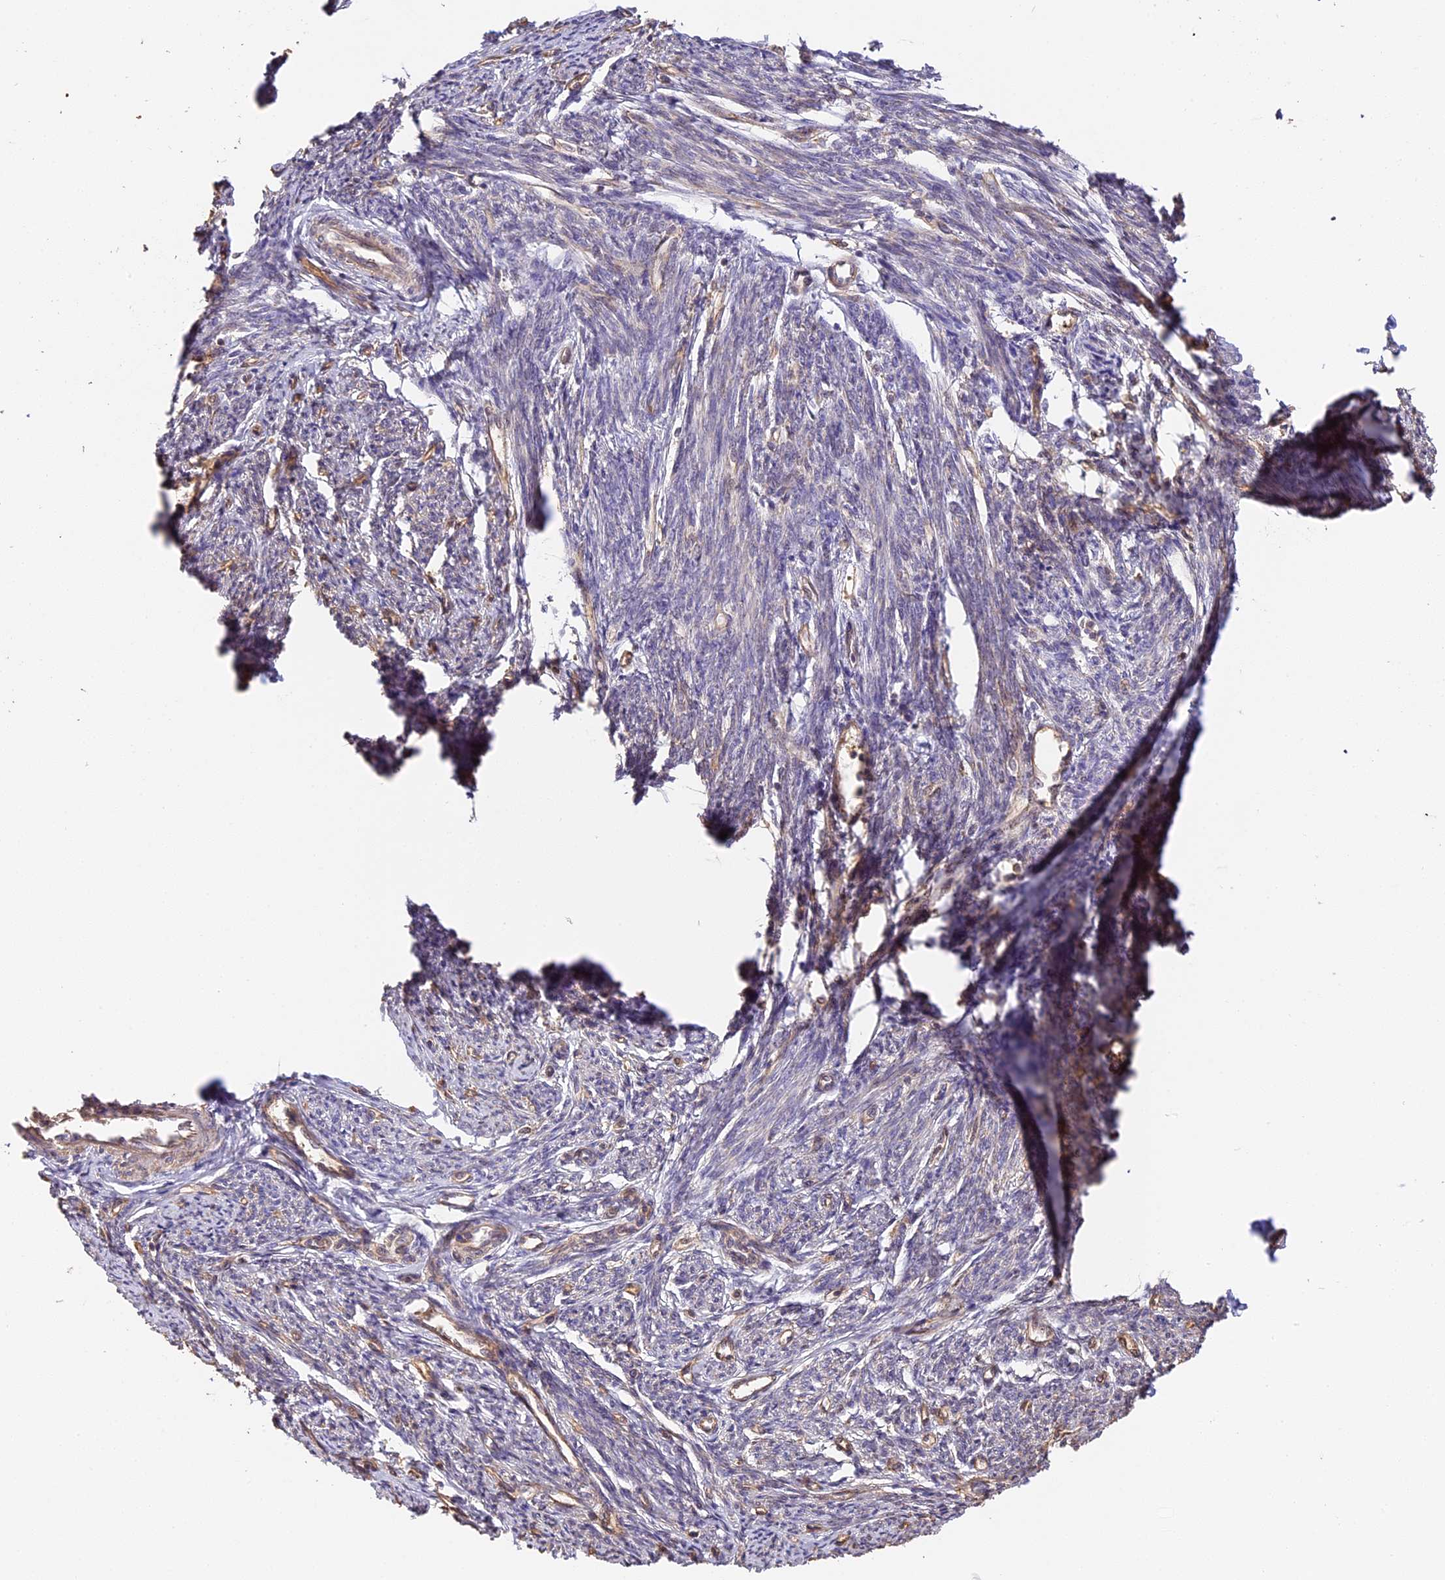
{"staining": {"intensity": "negative", "quantity": "none", "location": "none"}, "tissue": "smooth muscle", "cell_type": "Smooth muscle cells", "image_type": "normal", "snomed": [{"axis": "morphology", "description": "Normal tissue, NOS"}, {"axis": "topography", "description": "Smooth muscle"}, {"axis": "topography", "description": "Uterus"}], "caption": "The IHC image has no significant expression in smooth muscle cells of smooth muscle.", "gene": "PPP1R37", "patient": {"sex": "female", "age": 59}}